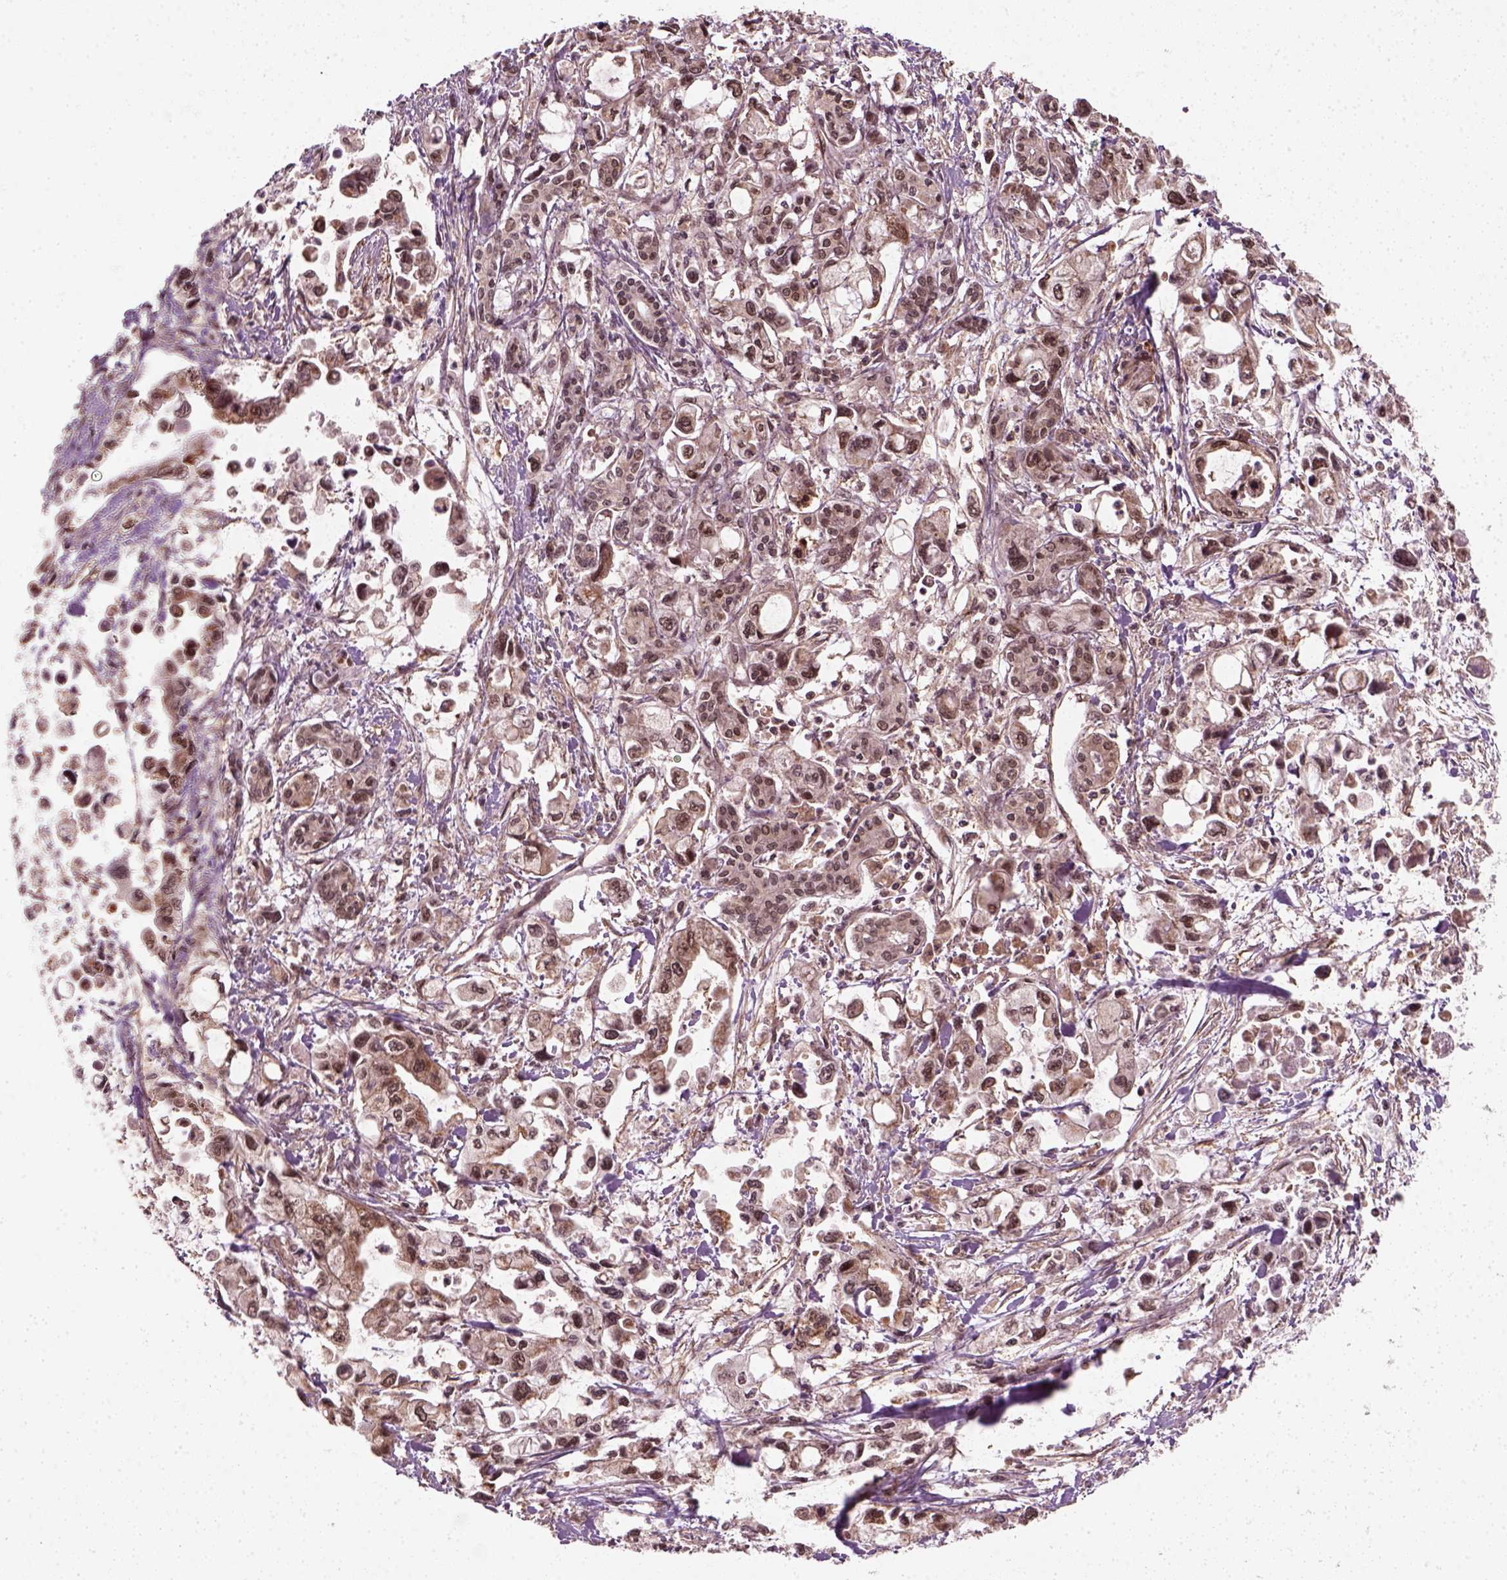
{"staining": {"intensity": "weak", "quantity": ">75%", "location": "cytoplasmic/membranous,nuclear"}, "tissue": "pancreatic cancer", "cell_type": "Tumor cells", "image_type": "cancer", "snomed": [{"axis": "morphology", "description": "Adenocarcinoma, NOS"}, {"axis": "topography", "description": "Pancreas"}], "caption": "DAB immunohistochemical staining of human pancreatic cancer displays weak cytoplasmic/membranous and nuclear protein staining in approximately >75% of tumor cells. The staining was performed using DAB to visualize the protein expression in brown, while the nuclei were stained in blue with hematoxylin (Magnification: 20x).", "gene": "NUDT9", "patient": {"sex": "female", "age": 61}}